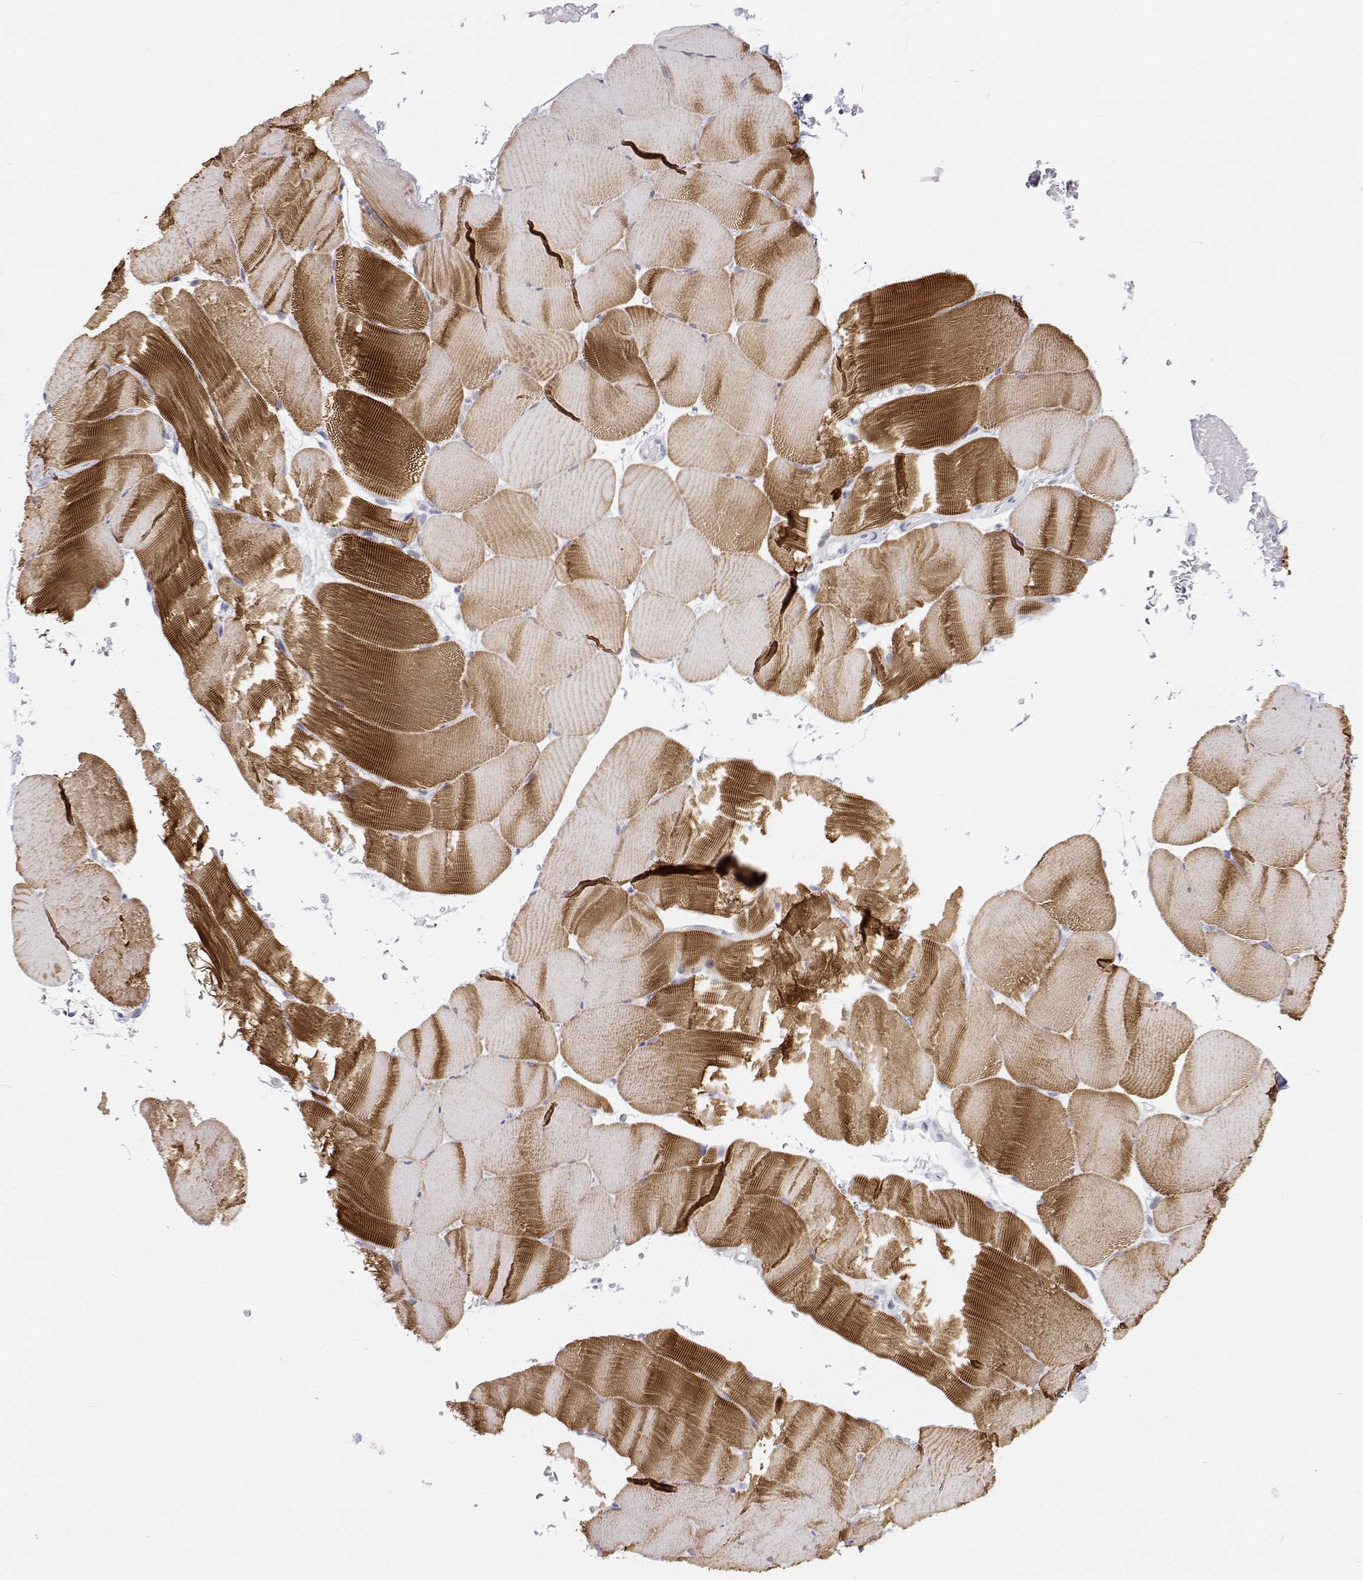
{"staining": {"intensity": "moderate", "quantity": "25%-75%", "location": "cytoplasmic/membranous"}, "tissue": "skeletal muscle", "cell_type": "Myocytes", "image_type": "normal", "snomed": [{"axis": "morphology", "description": "Normal tissue, NOS"}, {"axis": "topography", "description": "Skeletal muscle"}], "caption": "Myocytes exhibit moderate cytoplasmic/membranous staining in about 25%-75% of cells in unremarkable skeletal muscle.", "gene": "TTN", "patient": {"sex": "female", "age": 37}}